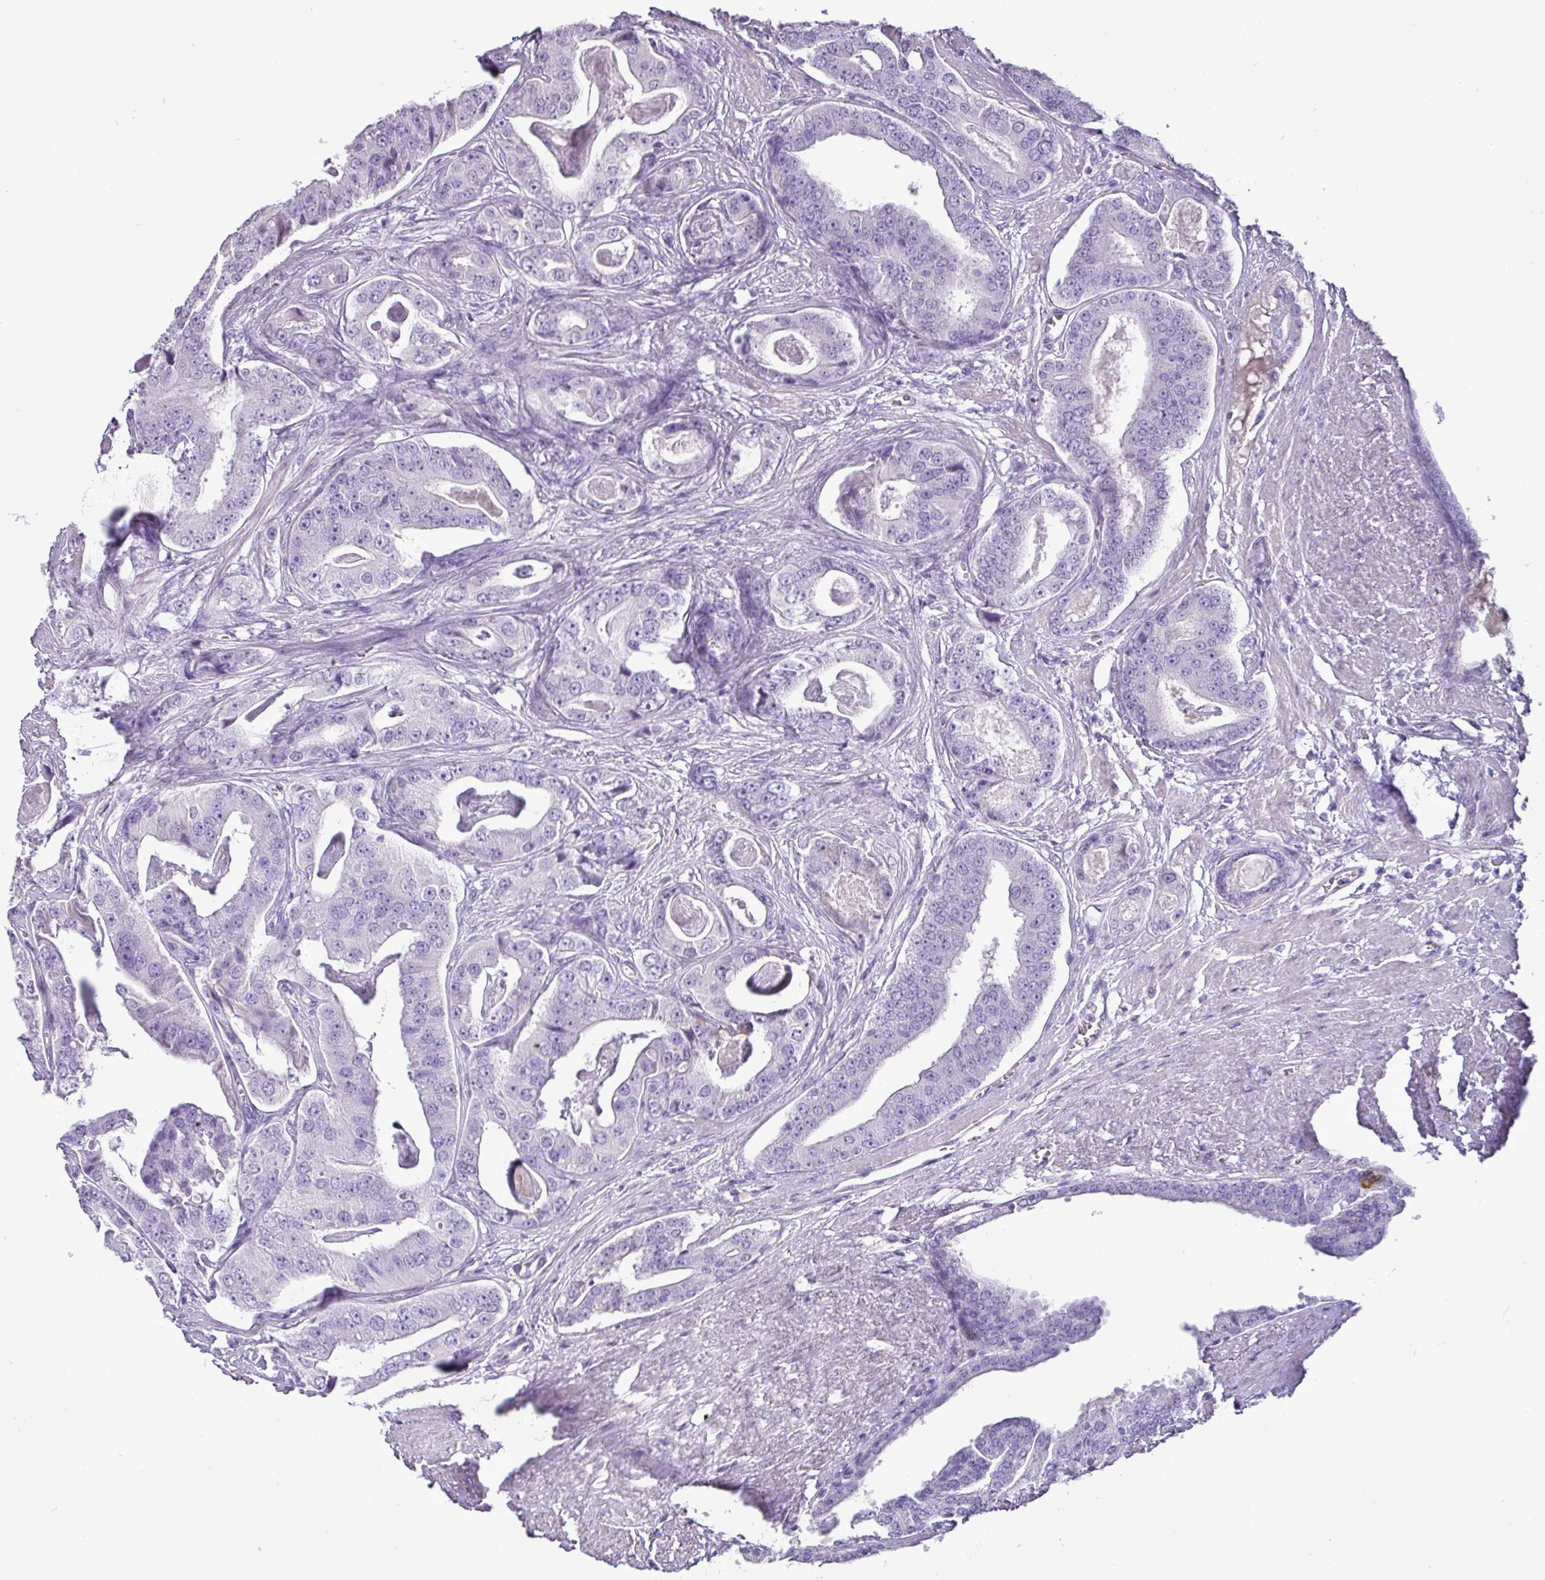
{"staining": {"intensity": "negative", "quantity": "none", "location": "none"}, "tissue": "prostate cancer", "cell_type": "Tumor cells", "image_type": "cancer", "snomed": [{"axis": "morphology", "description": "Adenocarcinoma, High grade"}, {"axis": "topography", "description": "Prostate"}], "caption": "High magnification brightfield microscopy of prostate cancer stained with DAB (3,3'-diaminobenzidine) (brown) and counterstained with hematoxylin (blue): tumor cells show no significant staining.", "gene": "GSTA3", "patient": {"sex": "male", "age": 71}}